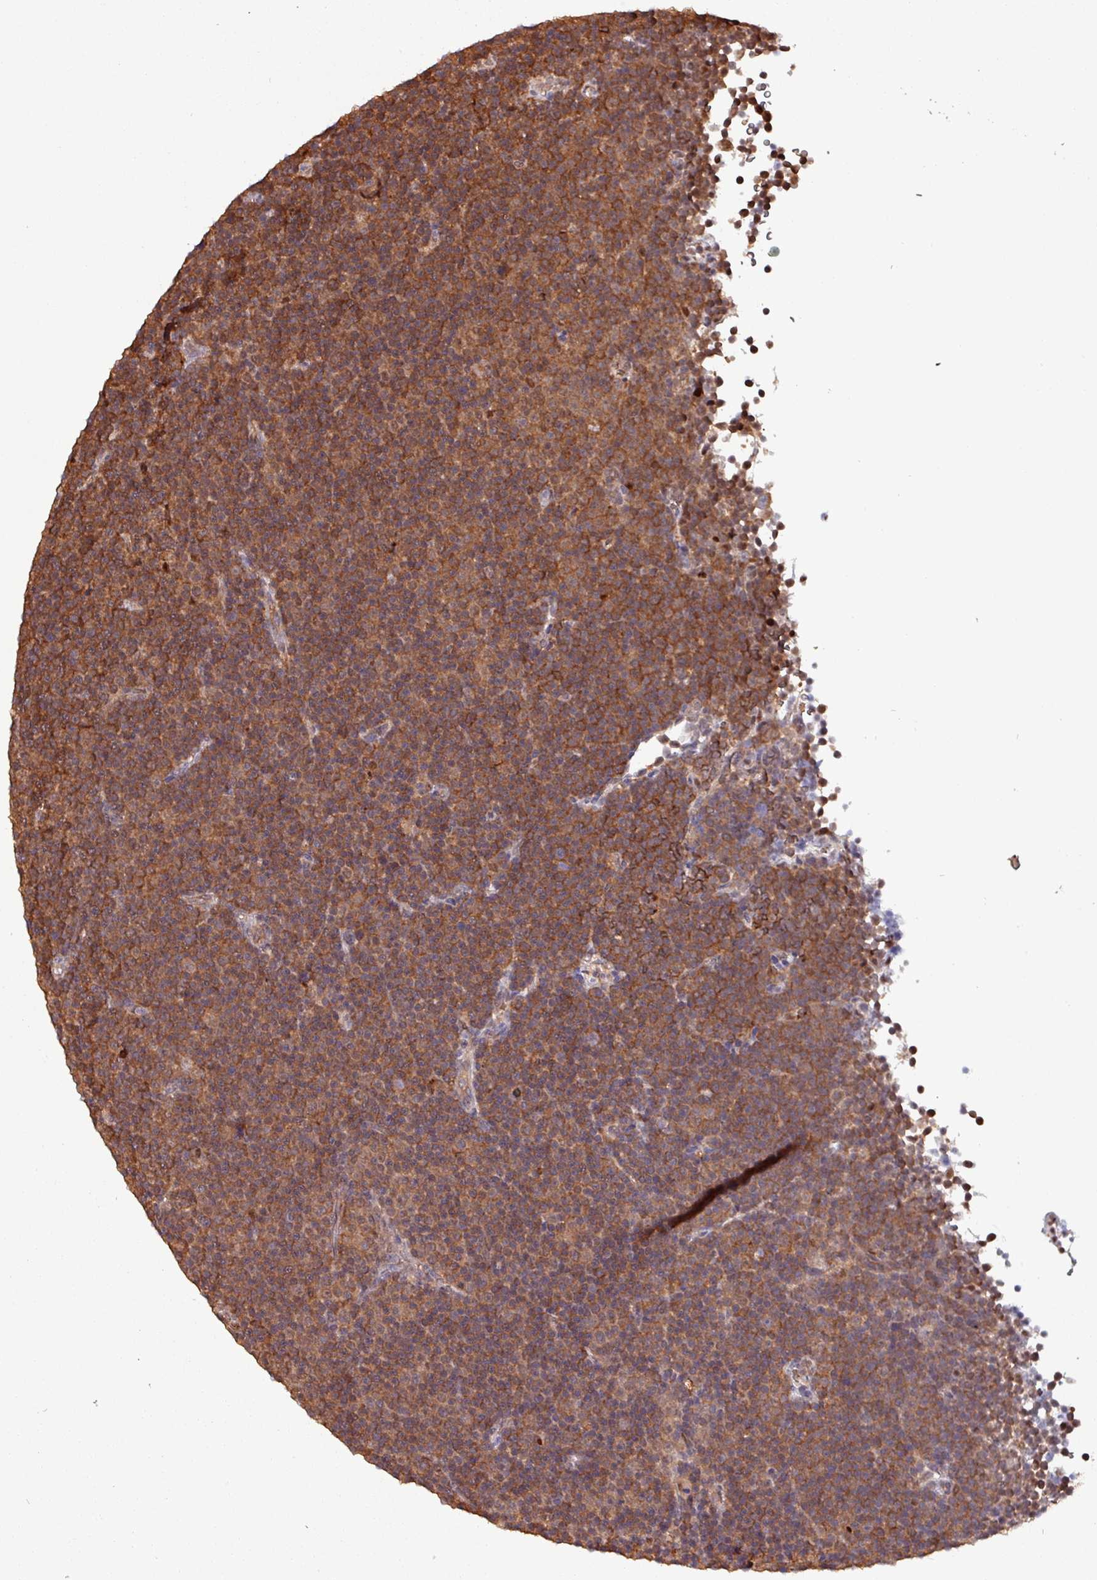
{"staining": {"intensity": "moderate", "quantity": ">75%", "location": "cytoplasmic/membranous"}, "tissue": "lymphoma", "cell_type": "Tumor cells", "image_type": "cancer", "snomed": [{"axis": "morphology", "description": "Malignant lymphoma, non-Hodgkin's type, Low grade"}, {"axis": "topography", "description": "Lymph node"}], "caption": "Immunohistochemical staining of human low-grade malignant lymphoma, non-Hodgkin's type shows medium levels of moderate cytoplasmic/membranous protein positivity in about >75% of tumor cells.", "gene": "PSMB8", "patient": {"sex": "female", "age": 67}}